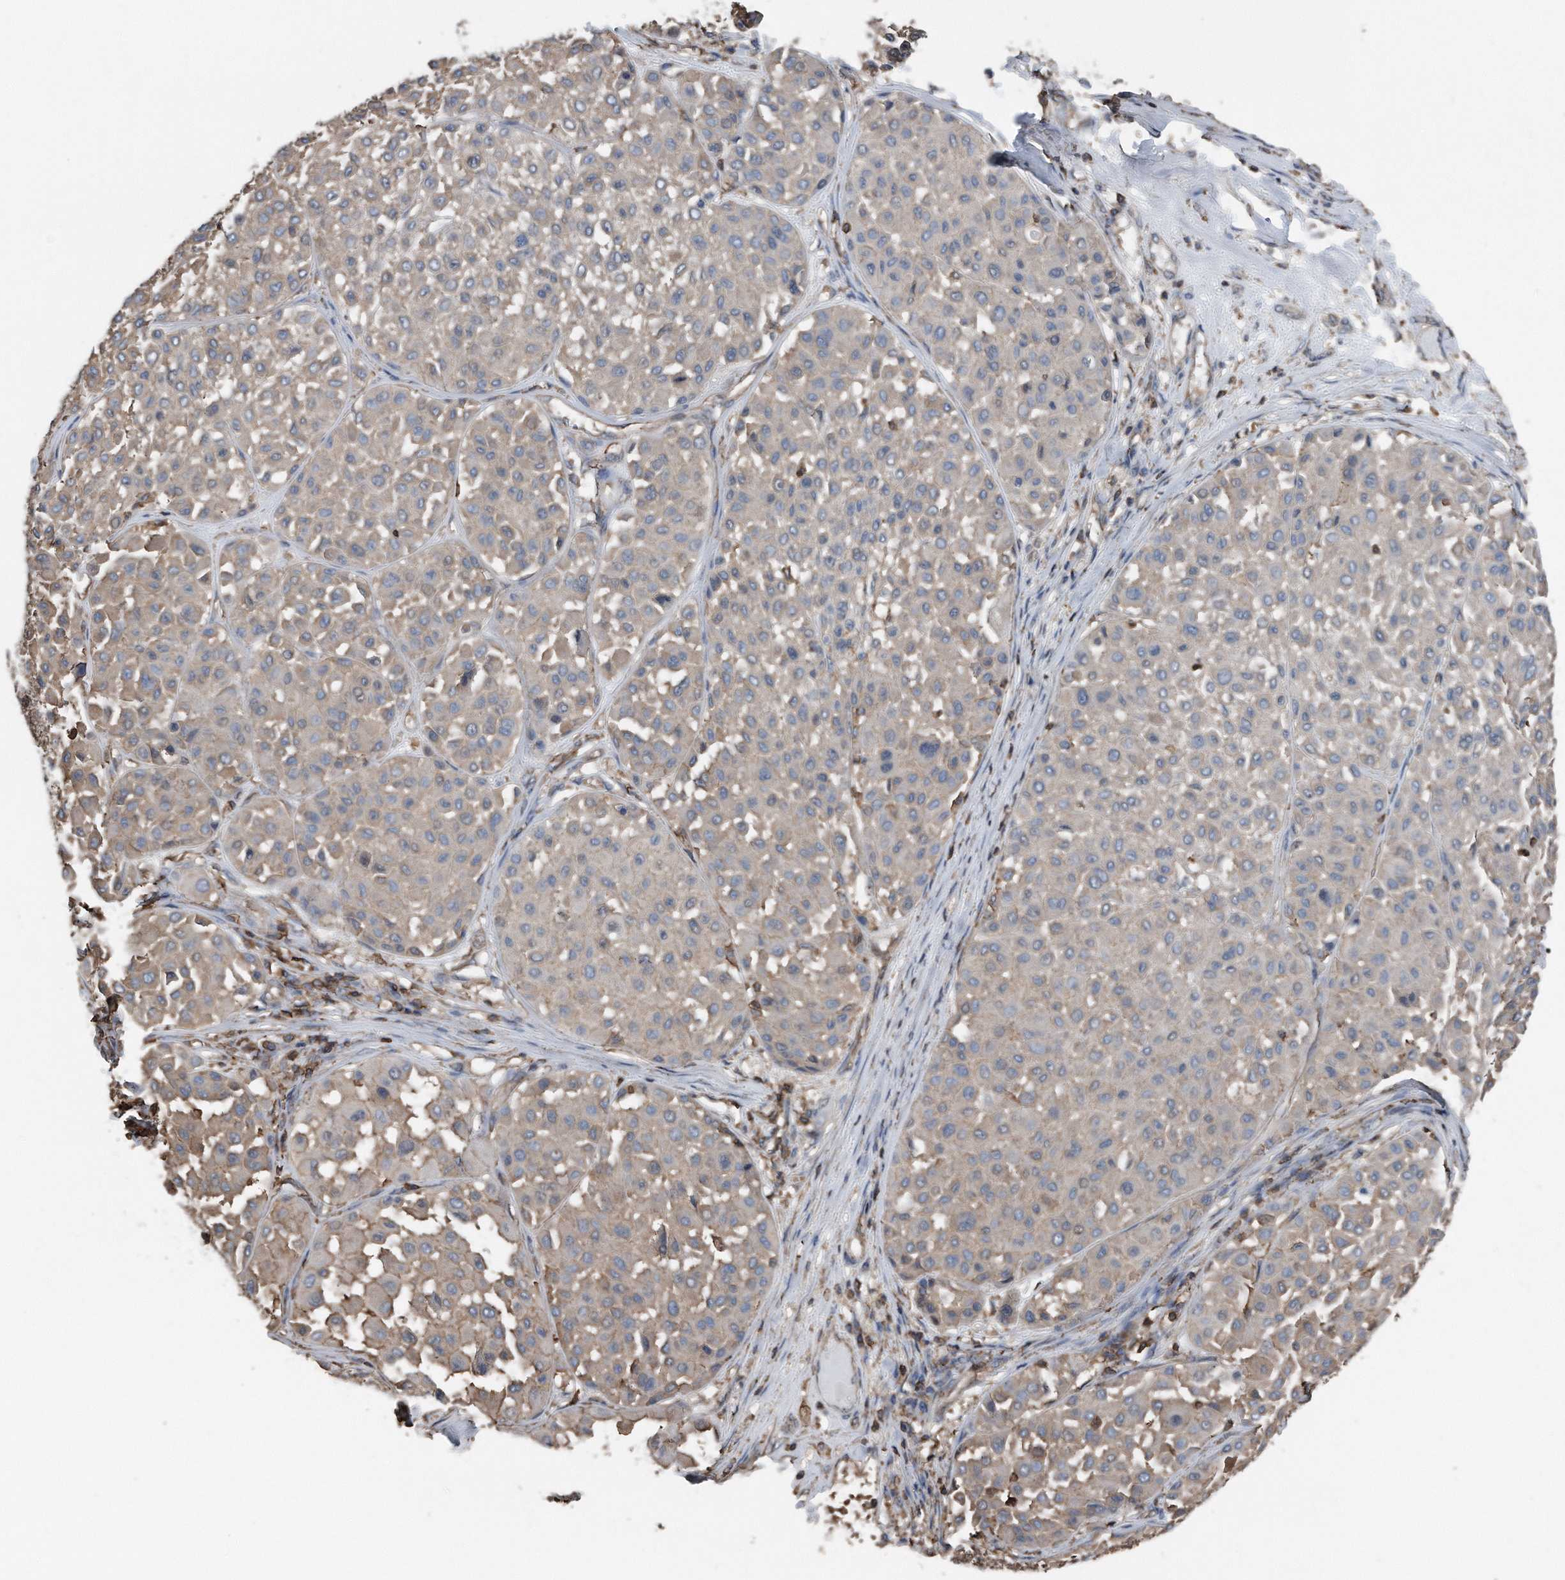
{"staining": {"intensity": "weak", "quantity": "25%-75%", "location": "cytoplasmic/membranous"}, "tissue": "melanoma", "cell_type": "Tumor cells", "image_type": "cancer", "snomed": [{"axis": "morphology", "description": "Malignant melanoma, Metastatic site"}, {"axis": "topography", "description": "Soft tissue"}], "caption": "Weak cytoplasmic/membranous protein staining is appreciated in approximately 25%-75% of tumor cells in melanoma.", "gene": "RSPO3", "patient": {"sex": "male", "age": 41}}